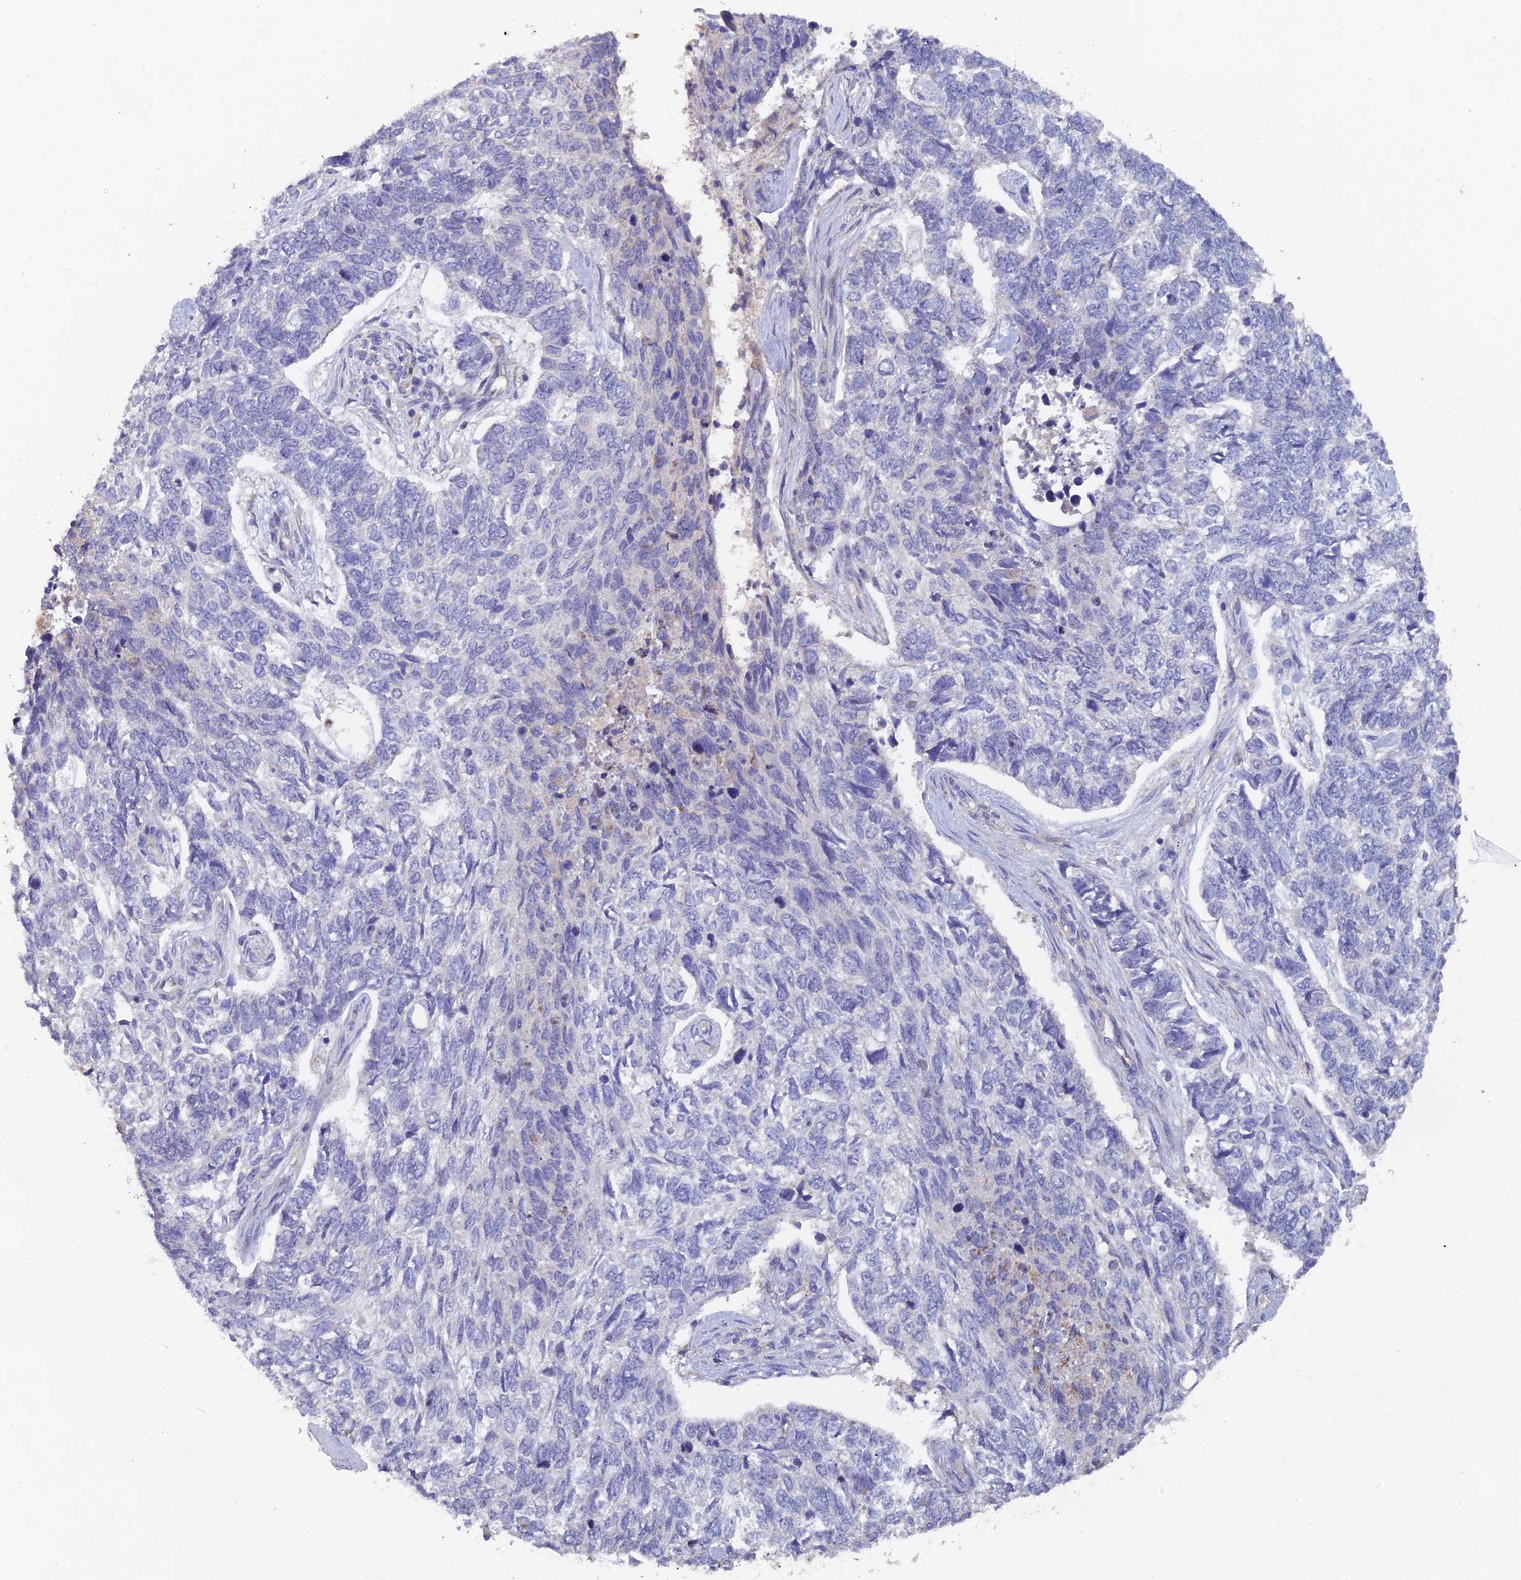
{"staining": {"intensity": "negative", "quantity": "none", "location": "none"}, "tissue": "skin cancer", "cell_type": "Tumor cells", "image_type": "cancer", "snomed": [{"axis": "morphology", "description": "Basal cell carcinoma"}, {"axis": "topography", "description": "Skin"}], "caption": "DAB immunohistochemical staining of skin cancer (basal cell carcinoma) exhibits no significant expression in tumor cells. The staining was performed using DAB to visualize the protein expression in brown, while the nuclei were stained in blue with hematoxylin (Magnification: 20x).", "gene": "ARRDC1", "patient": {"sex": "female", "age": 65}}